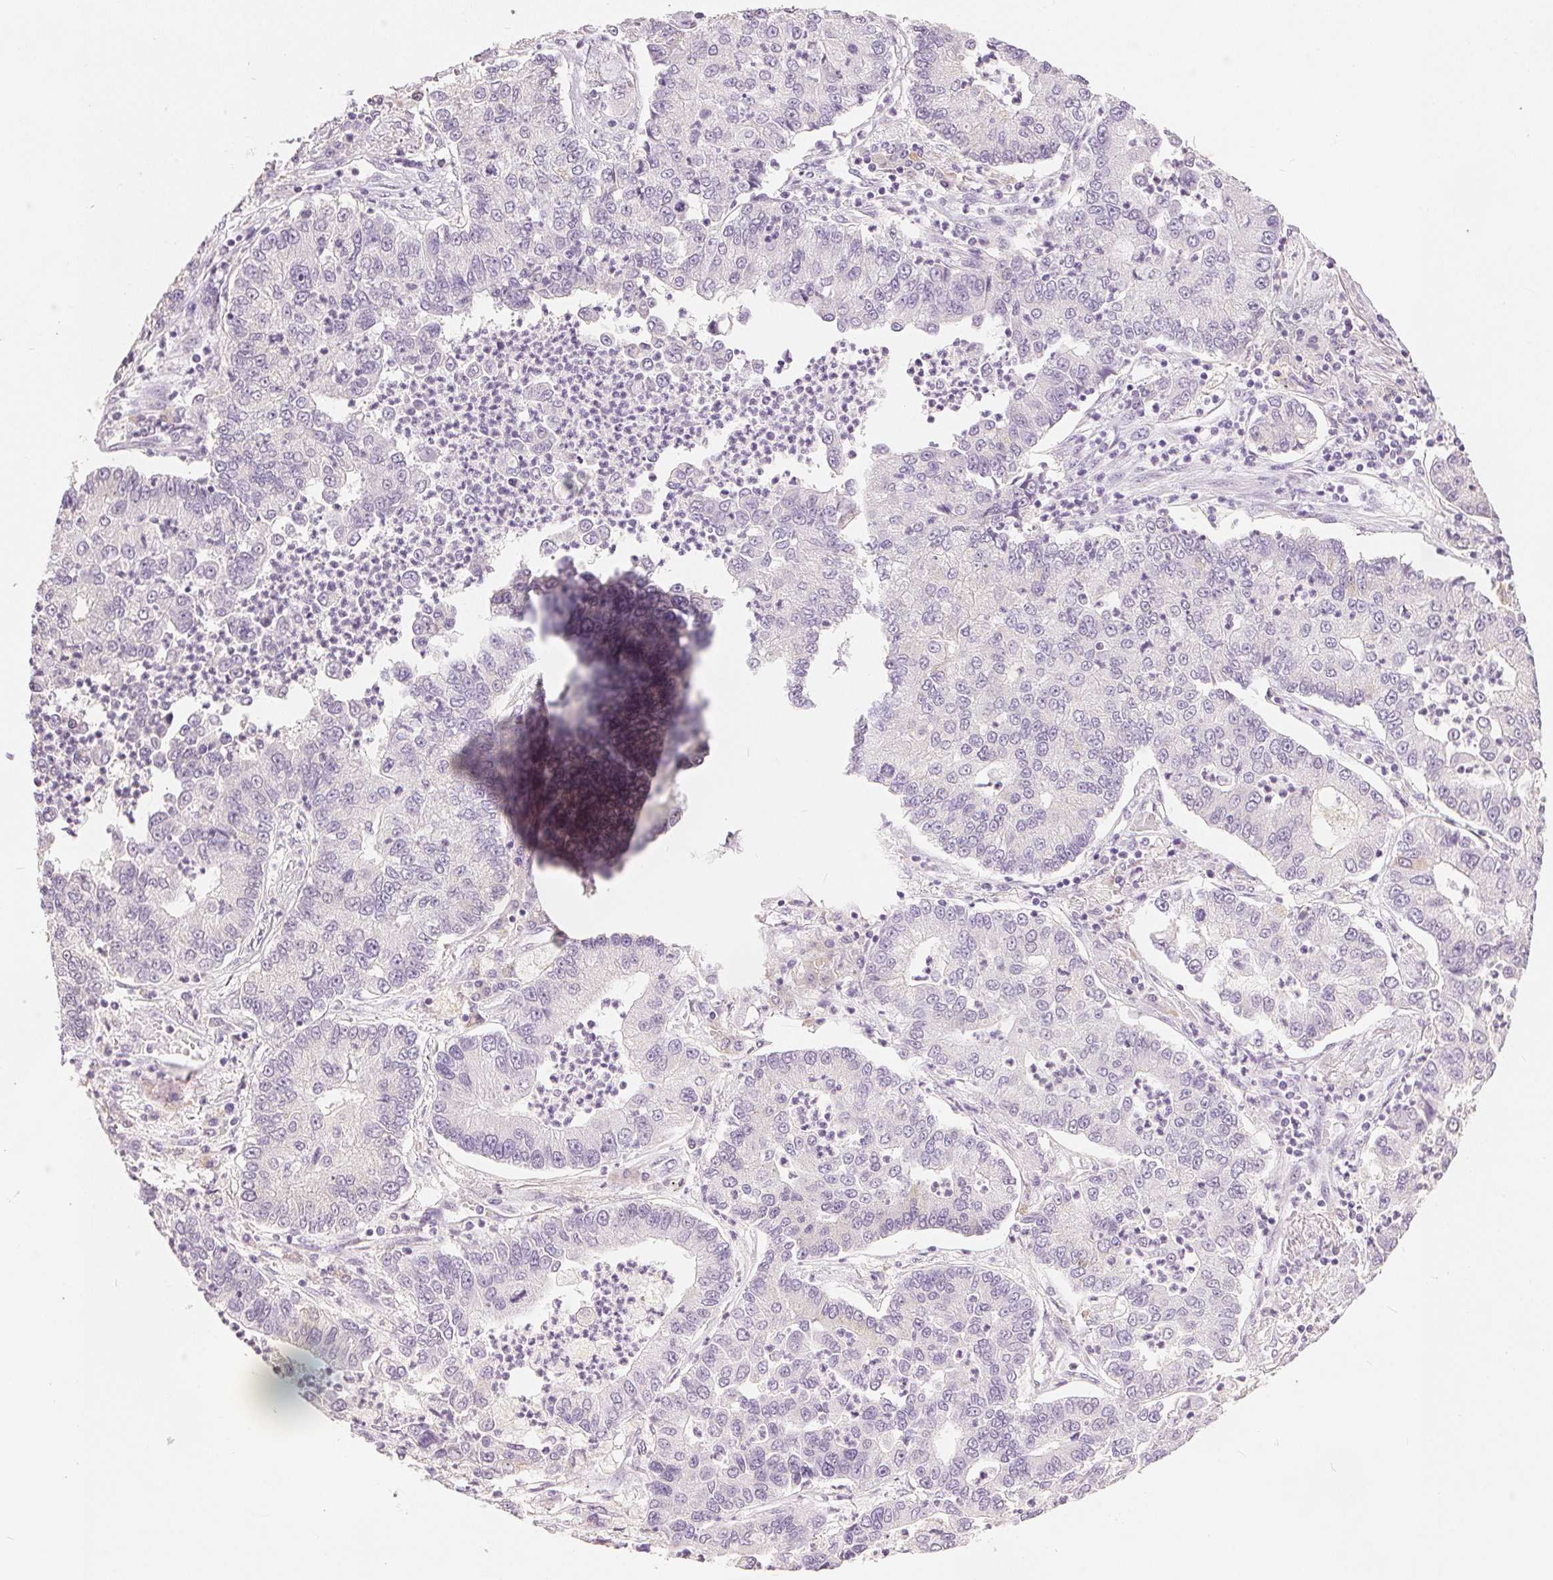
{"staining": {"intensity": "negative", "quantity": "none", "location": "none"}, "tissue": "lung cancer", "cell_type": "Tumor cells", "image_type": "cancer", "snomed": [{"axis": "morphology", "description": "Adenocarcinoma, NOS"}, {"axis": "topography", "description": "Lung"}], "caption": "DAB (3,3'-diaminobenzidine) immunohistochemical staining of human lung cancer displays no significant positivity in tumor cells.", "gene": "CA12", "patient": {"sex": "female", "age": 57}}